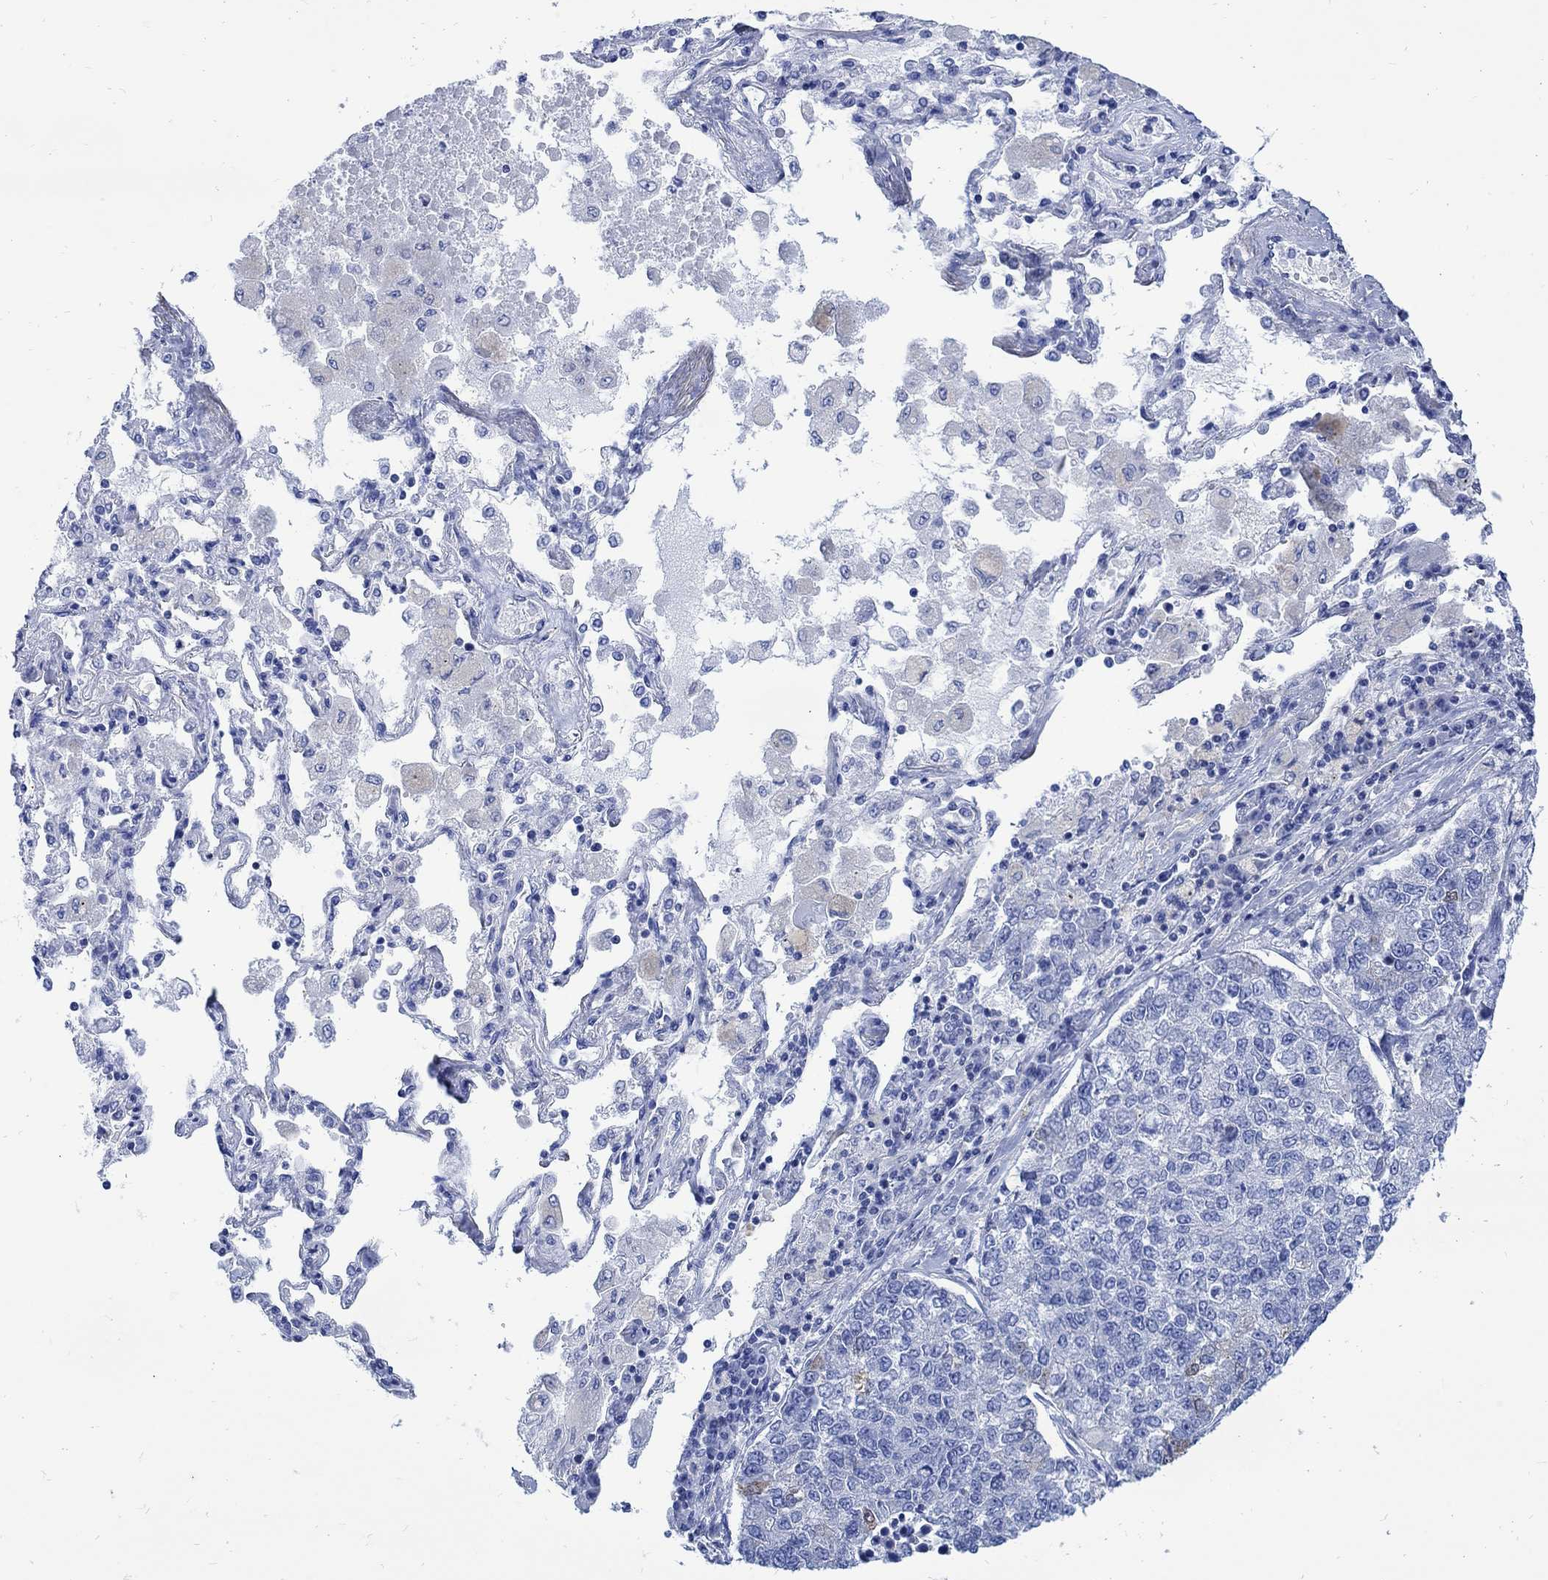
{"staining": {"intensity": "moderate", "quantity": "<25%", "location": "cytoplasmic/membranous"}, "tissue": "lung cancer", "cell_type": "Tumor cells", "image_type": "cancer", "snomed": [{"axis": "morphology", "description": "Adenocarcinoma, NOS"}, {"axis": "topography", "description": "Lung"}], "caption": "Brown immunohistochemical staining in human lung adenocarcinoma shows moderate cytoplasmic/membranous positivity in about <25% of tumor cells.", "gene": "CPLX2", "patient": {"sex": "male", "age": 49}}